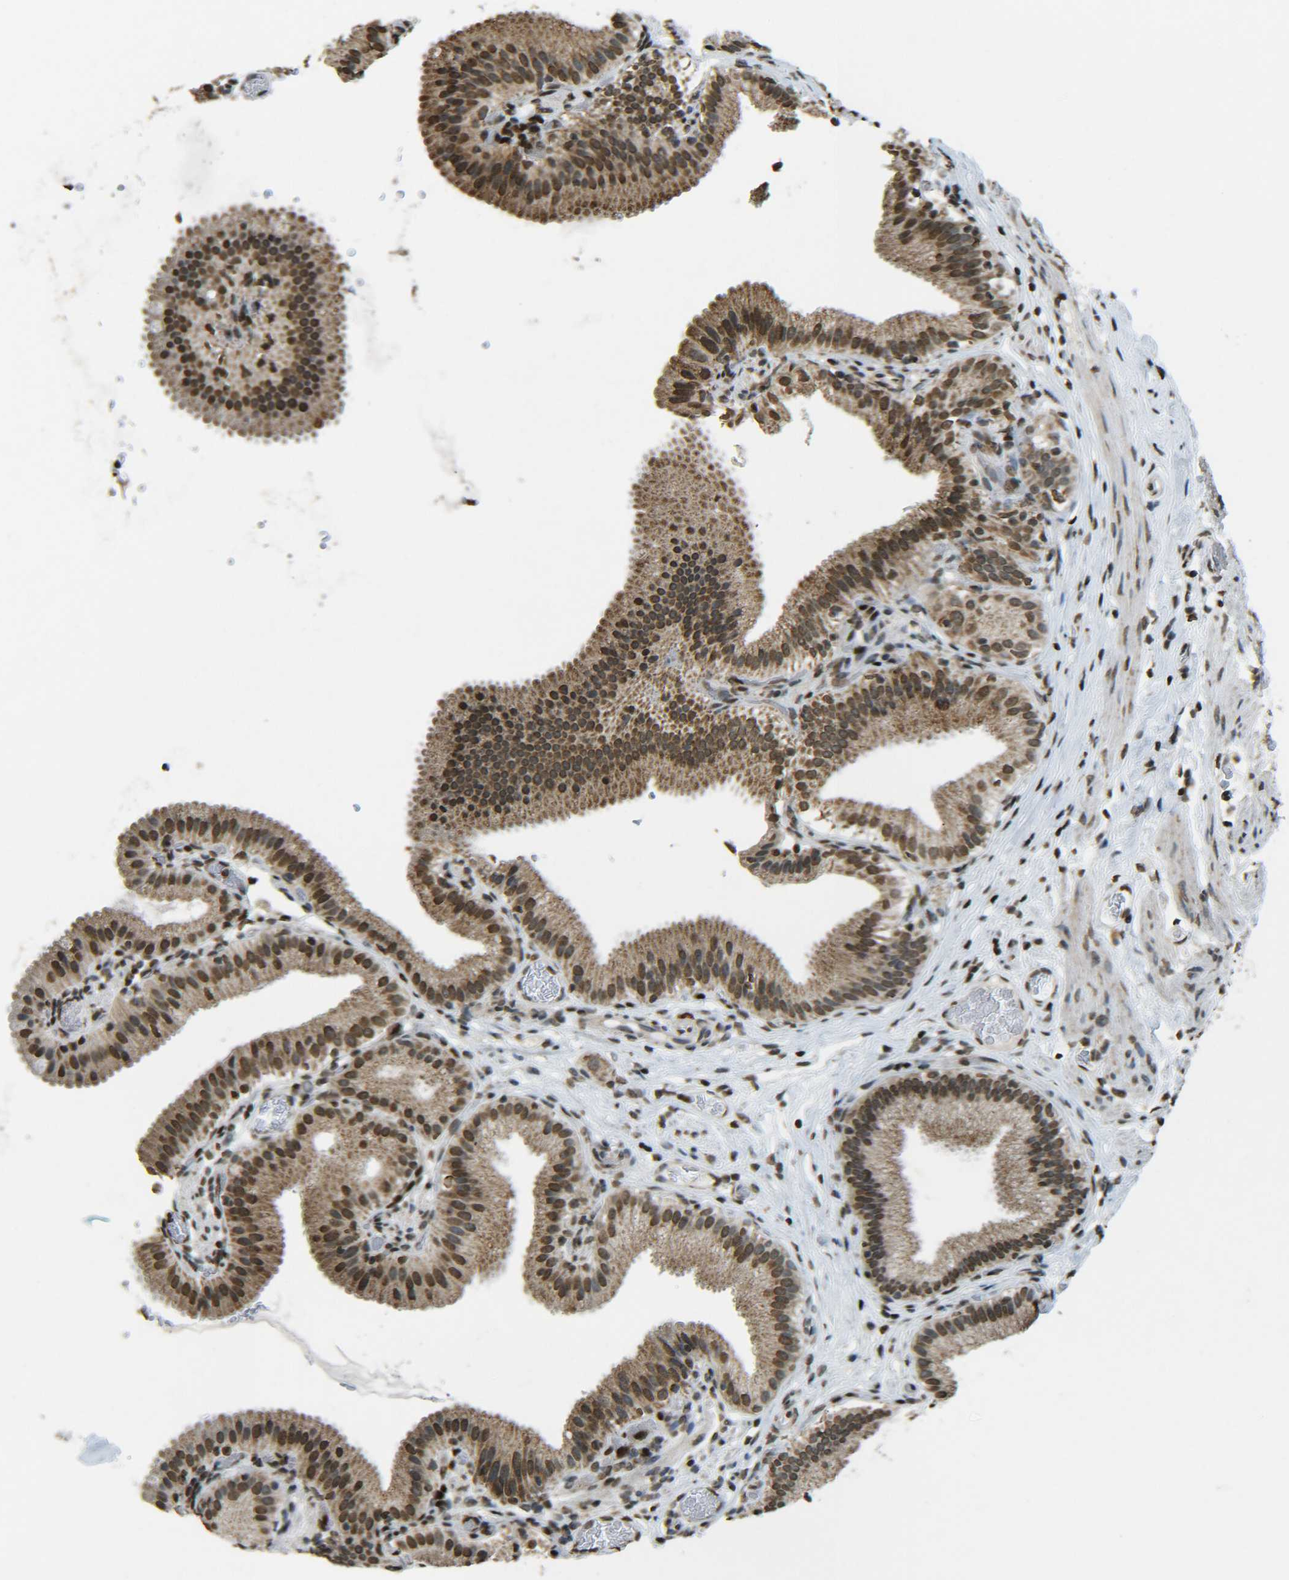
{"staining": {"intensity": "moderate", "quantity": ">75%", "location": "cytoplasmic/membranous,nuclear"}, "tissue": "gallbladder", "cell_type": "Glandular cells", "image_type": "normal", "snomed": [{"axis": "morphology", "description": "Normal tissue, NOS"}, {"axis": "topography", "description": "Gallbladder"}], "caption": "This micrograph displays IHC staining of benign gallbladder, with medium moderate cytoplasmic/membranous,nuclear expression in about >75% of glandular cells.", "gene": "NEUROG2", "patient": {"sex": "male", "age": 54}}